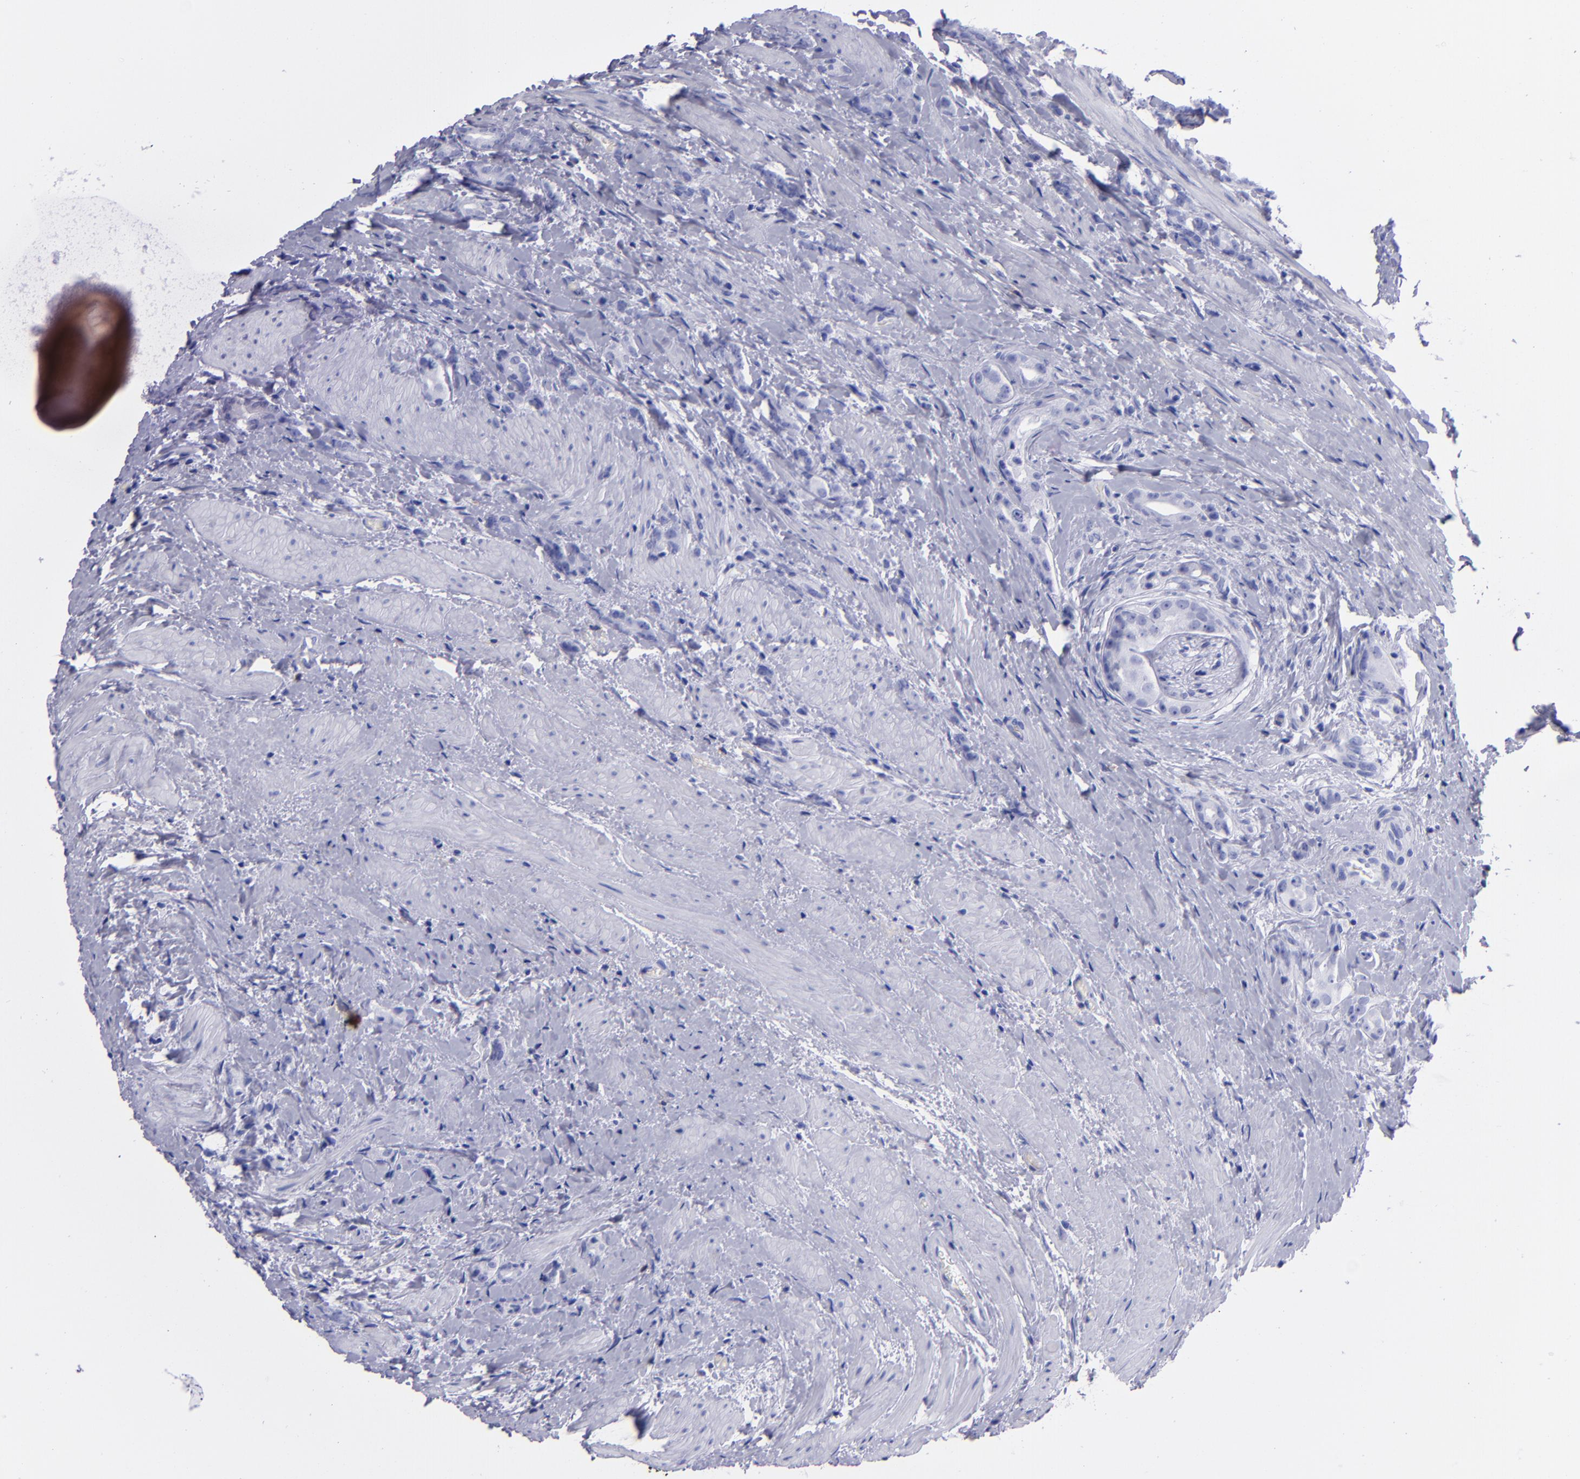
{"staining": {"intensity": "negative", "quantity": "none", "location": "none"}, "tissue": "prostate cancer", "cell_type": "Tumor cells", "image_type": "cancer", "snomed": [{"axis": "morphology", "description": "Adenocarcinoma, Medium grade"}, {"axis": "topography", "description": "Prostate"}], "caption": "This is an immunohistochemistry (IHC) micrograph of human prostate cancer (medium-grade adenocarcinoma). There is no expression in tumor cells.", "gene": "CD37", "patient": {"sex": "male", "age": 59}}